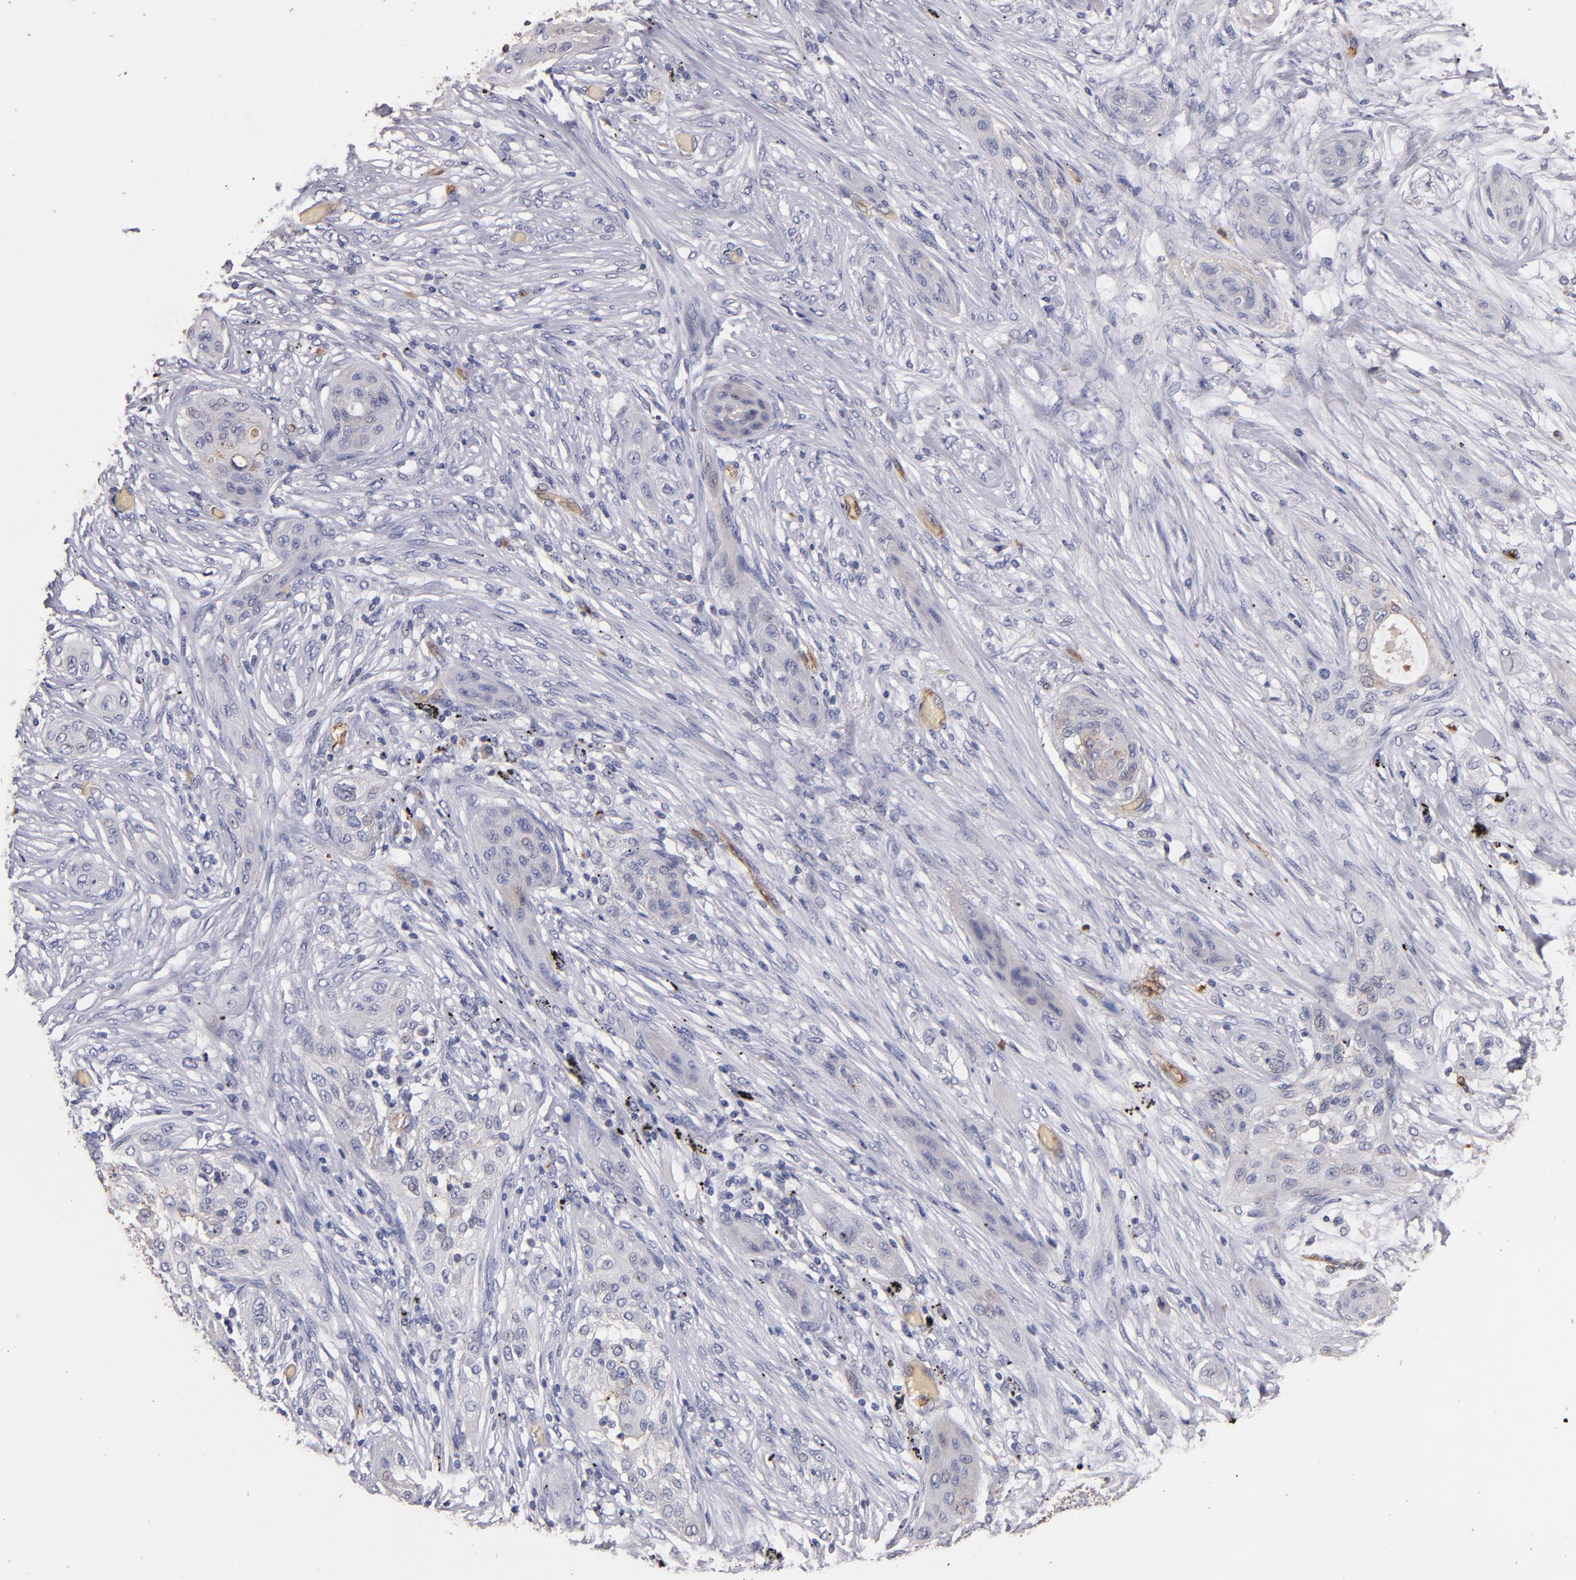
{"staining": {"intensity": "weak", "quantity": "<25%", "location": "cytoplasmic/membranous"}, "tissue": "lung cancer", "cell_type": "Tumor cells", "image_type": "cancer", "snomed": [{"axis": "morphology", "description": "Squamous cell carcinoma, NOS"}, {"axis": "topography", "description": "Lung"}], "caption": "Immunohistochemistry (IHC) of human lung cancer demonstrates no positivity in tumor cells.", "gene": "CLDN5", "patient": {"sex": "female", "age": 47}}